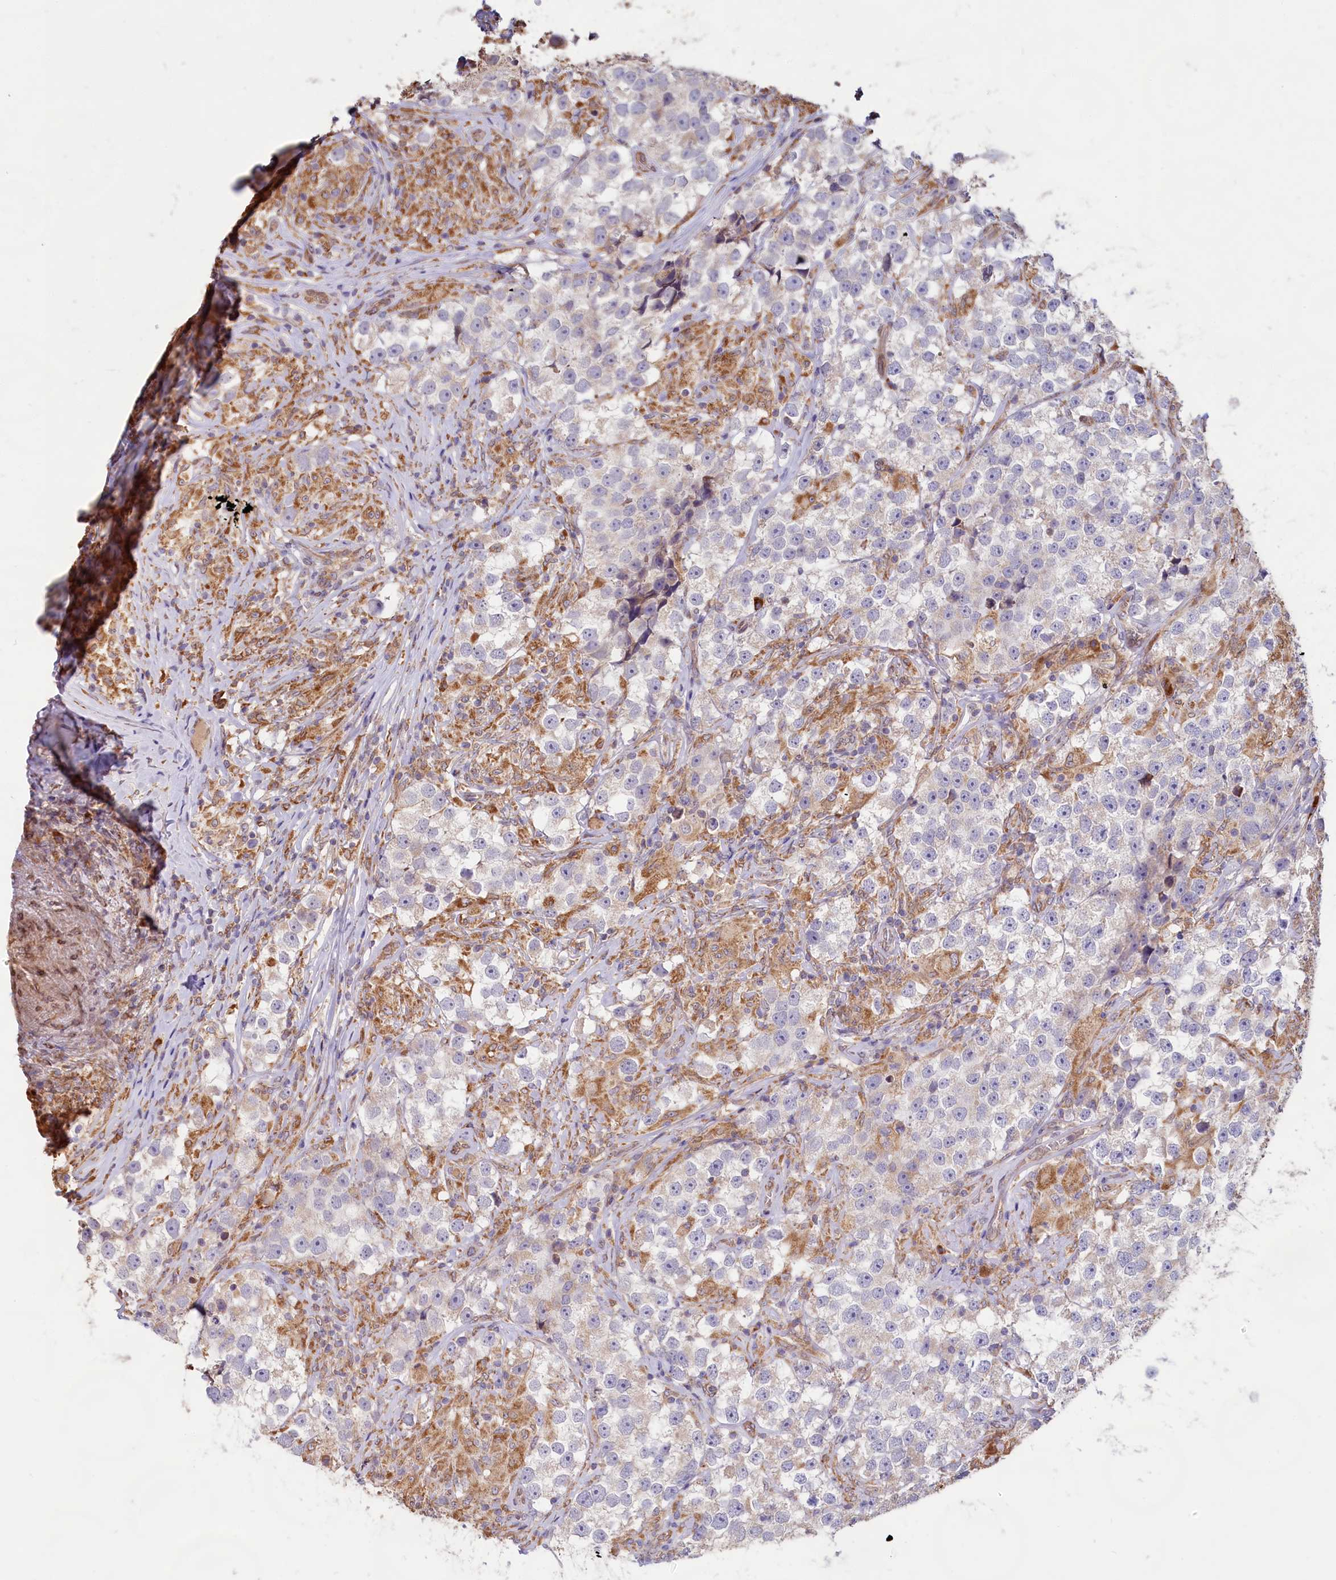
{"staining": {"intensity": "weak", "quantity": "25%-75%", "location": "cytoplasmic/membranous"}, "tissue": "testis cancer", "cell_type": "Tumor cells", "image_type": "cancer", "snomed": [{"axis": "morphology", "description": "Seminoma, NOS"}, {"axis": "topography", "description": "Testis"}], "caption": "An image of human testis seminoma stained for a protein demonstrates weak cytoplasmic/membranous brown staining in tumor cells.", "gene": "TBC1D19", "patient": {"sex": "male", "age": 46}}